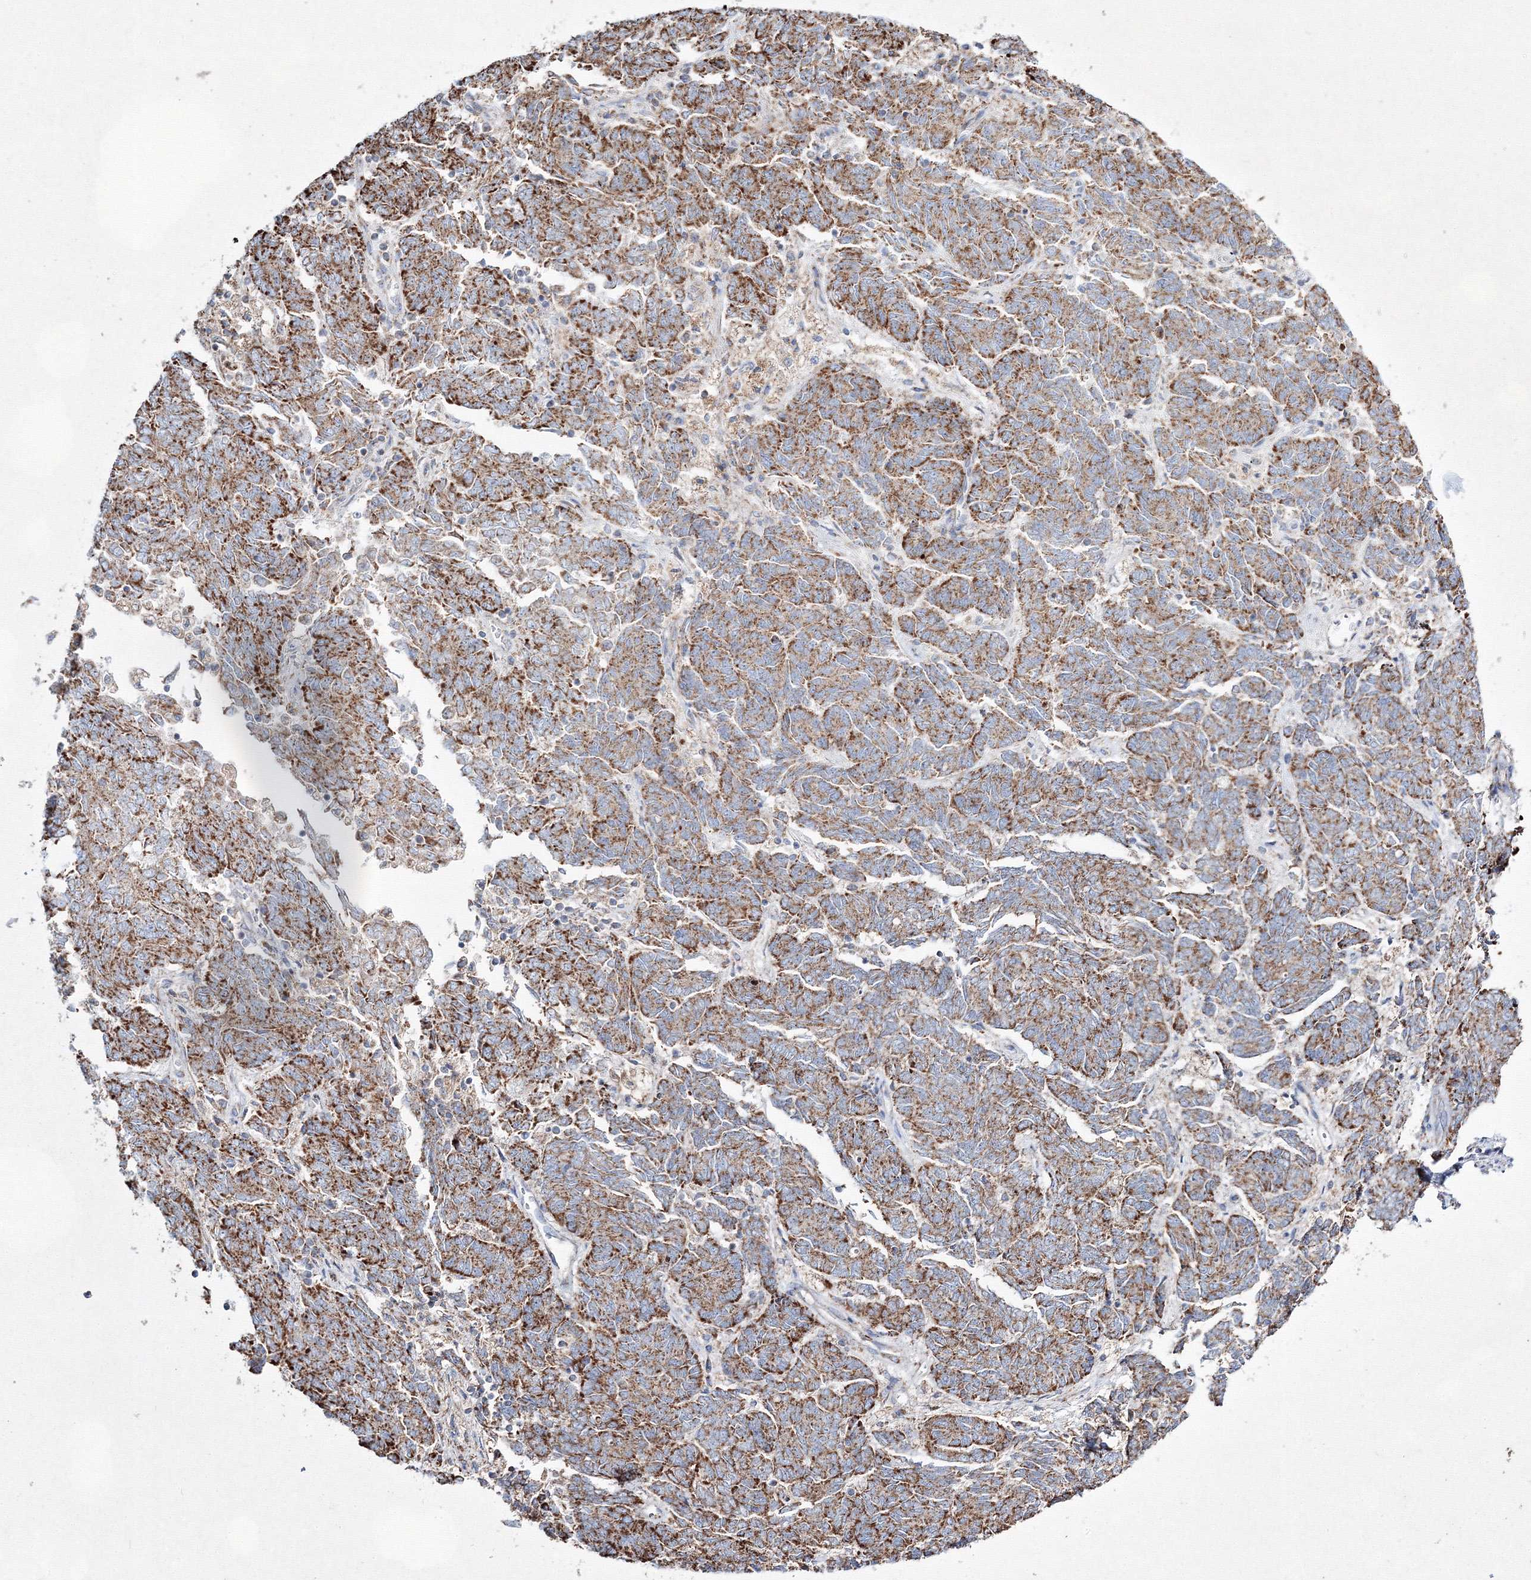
{"staining": {"intensity": "moderate", "quantity": ">75%", "location": "cytoplasmic/membranous"}, "tissue": "endometrial cancer", "cell_type": "Tumor cells", "image_type": "cancer", "snomed": [{"axis": "morphology", "description": "Adenocarcinoma, NOS"}, {"axis": "topography", "description": "Endometrium"}], "caption": "Endometrial adenocarcinoma was stained to show a protein in brown. There is medium levels of moderate cytoplasmic/membranous staining in approximately >75% of tumor cells.", "gene": "IGSF9", "patient": {"sex": "female", "age": 80}}